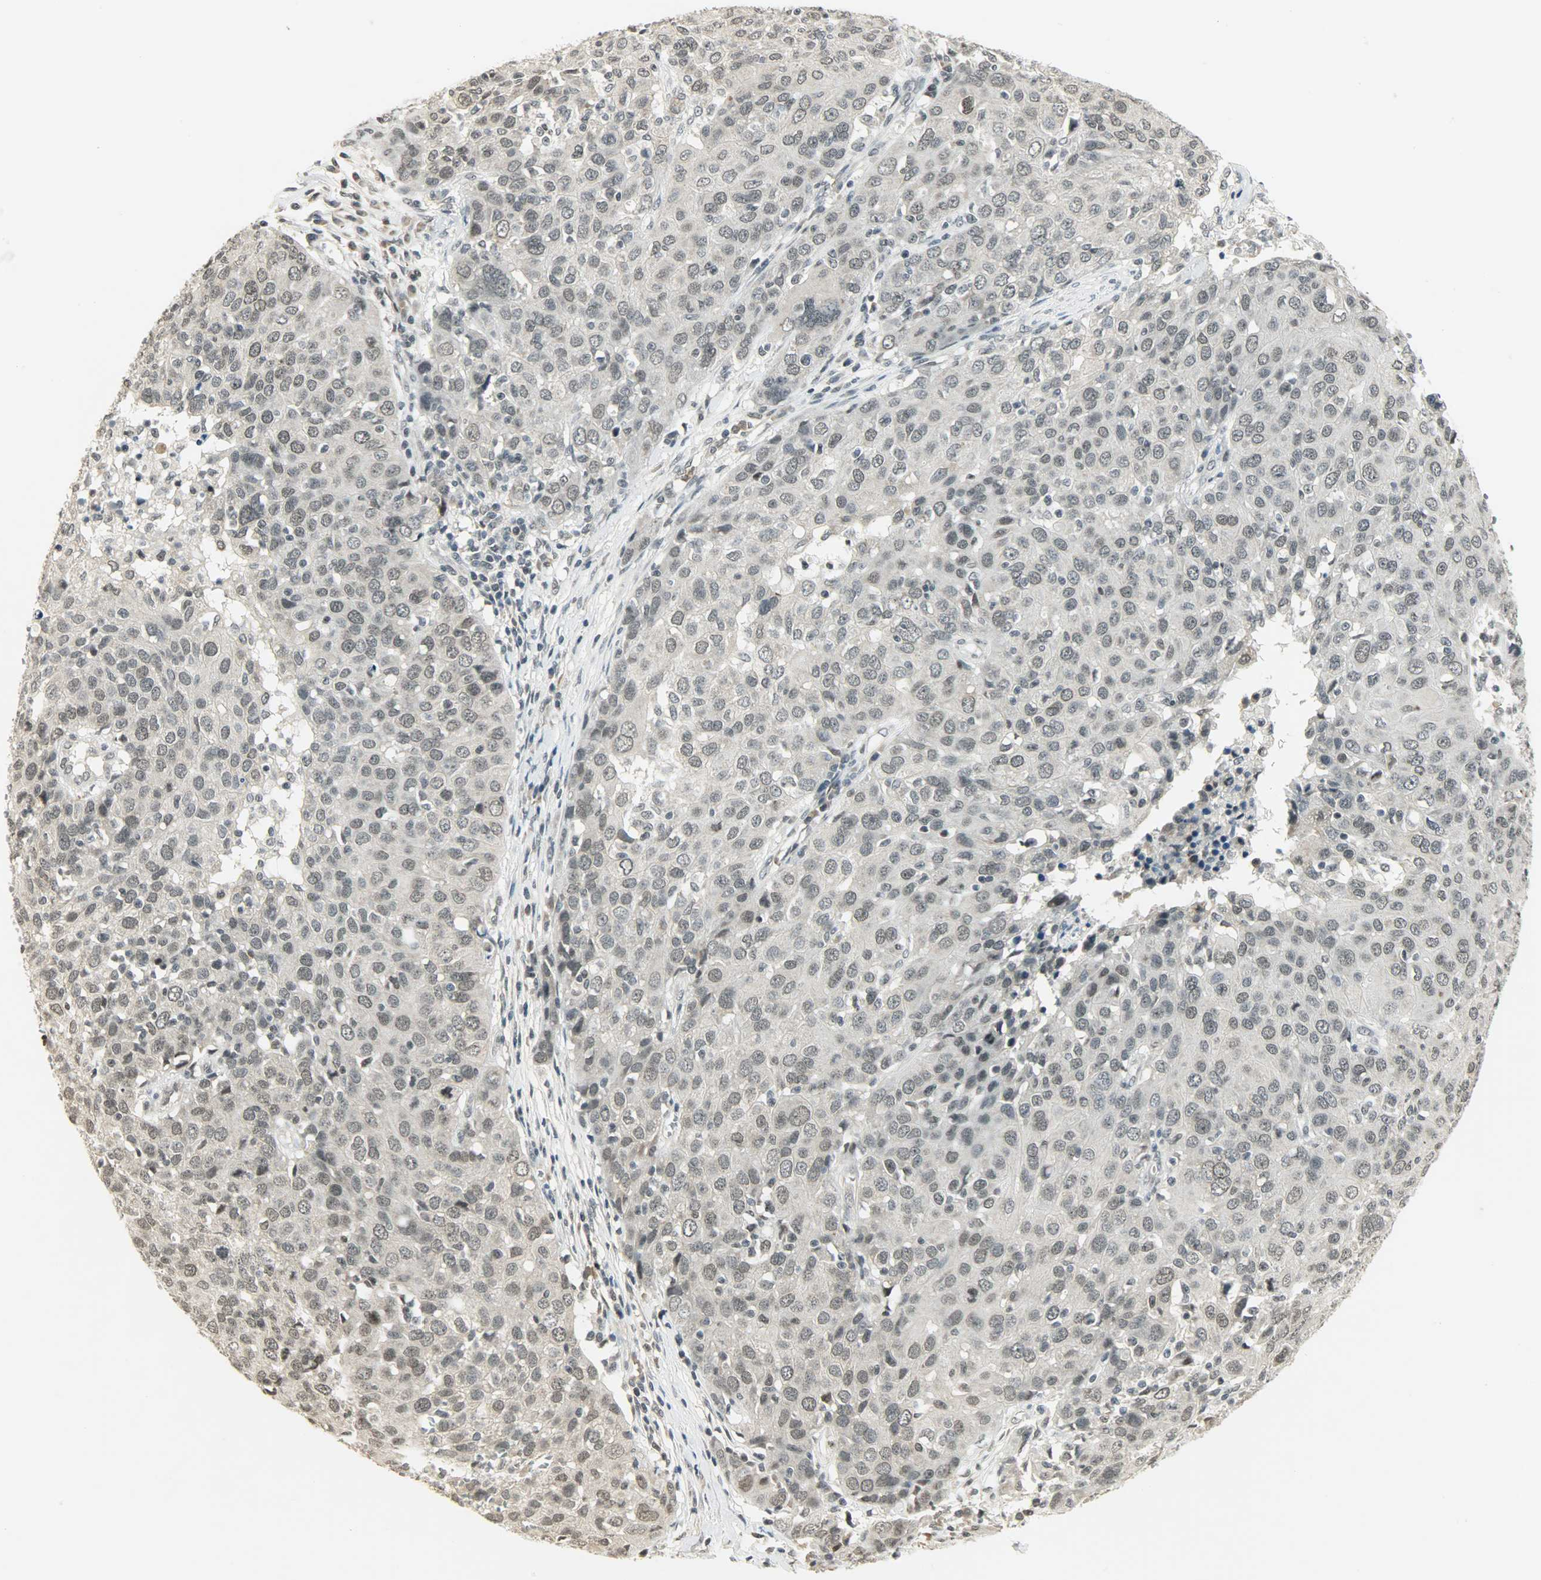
{"staining": {"intensity": "weak", "quantity": "<25%", "location": "nuclear"}, "tissue": "ovarian cancer", "cell_type": "Tumor cells", "image_type": "cancer", "snomed": [{"axis": "morphology", "description": "Carcinoma, endometroid"}, {"axis": "topography", "description": "Ovary"}], "caption": "Human endometroid carcinoma (ovarian) stained for a protein using IHC demonstrates no staining in tumor cells.", "gene": "SMARCA5", "patient": {"sex": "female", "age": 50}}